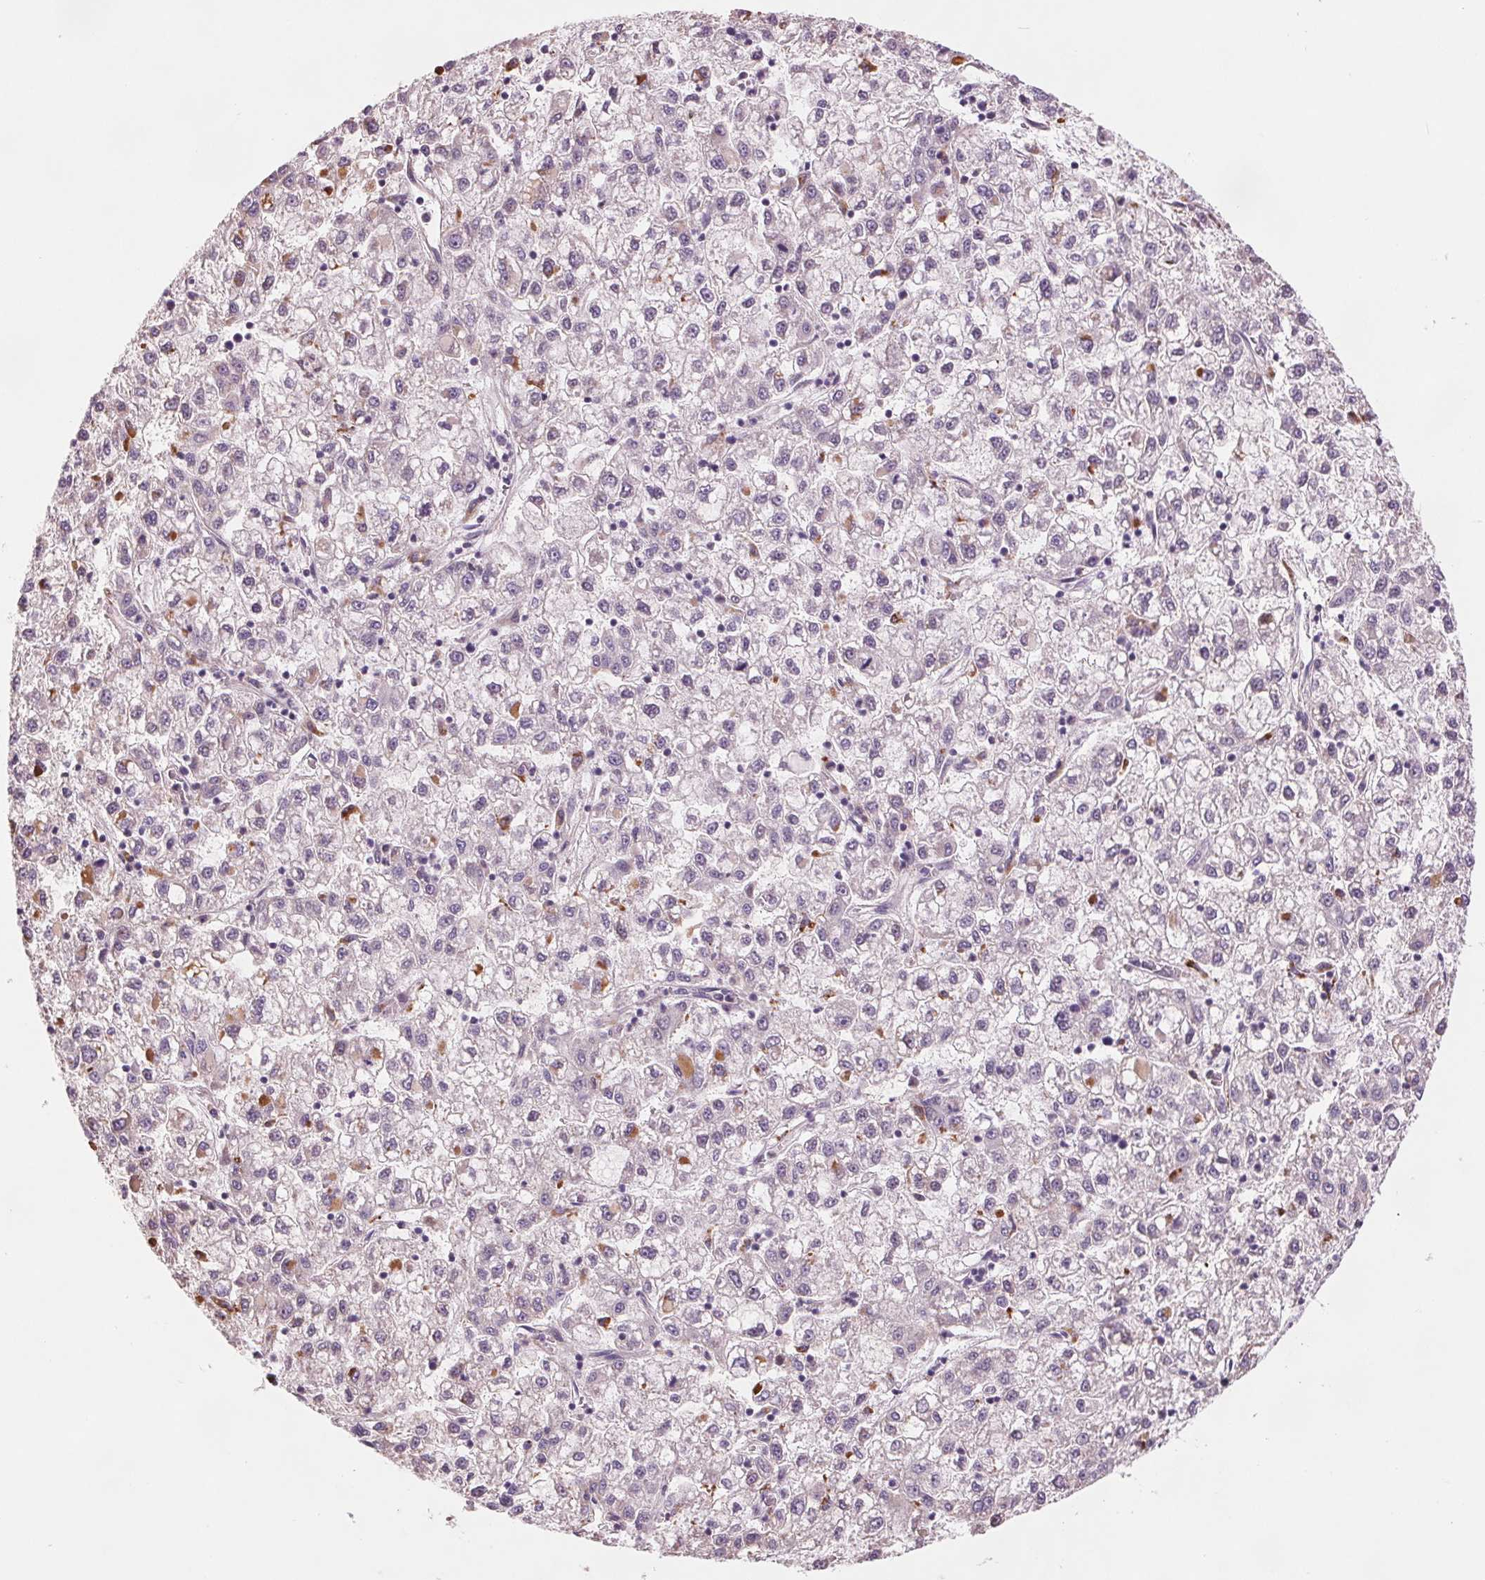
{"staining": {"intensity": "negative", "quantity": "none", "location": "none"}, "tissue": "liver cancer", "cell_type": "Tumor cells", "image_type": "cancer", "snomed": [{"axis": "morphology", "description": "Carcinoma, Hepatocellular, NOS"}, {"axis": "topography", "description": "Liver"}], "caption": "A high-resolution micrograph shows immunohistochemistry staining of liver hepatocellular carcinoma, which demonstrates no significant expression in tumor cells.", "gene": "SAMD5", "patient": {"sex": "male", "age": 40}}